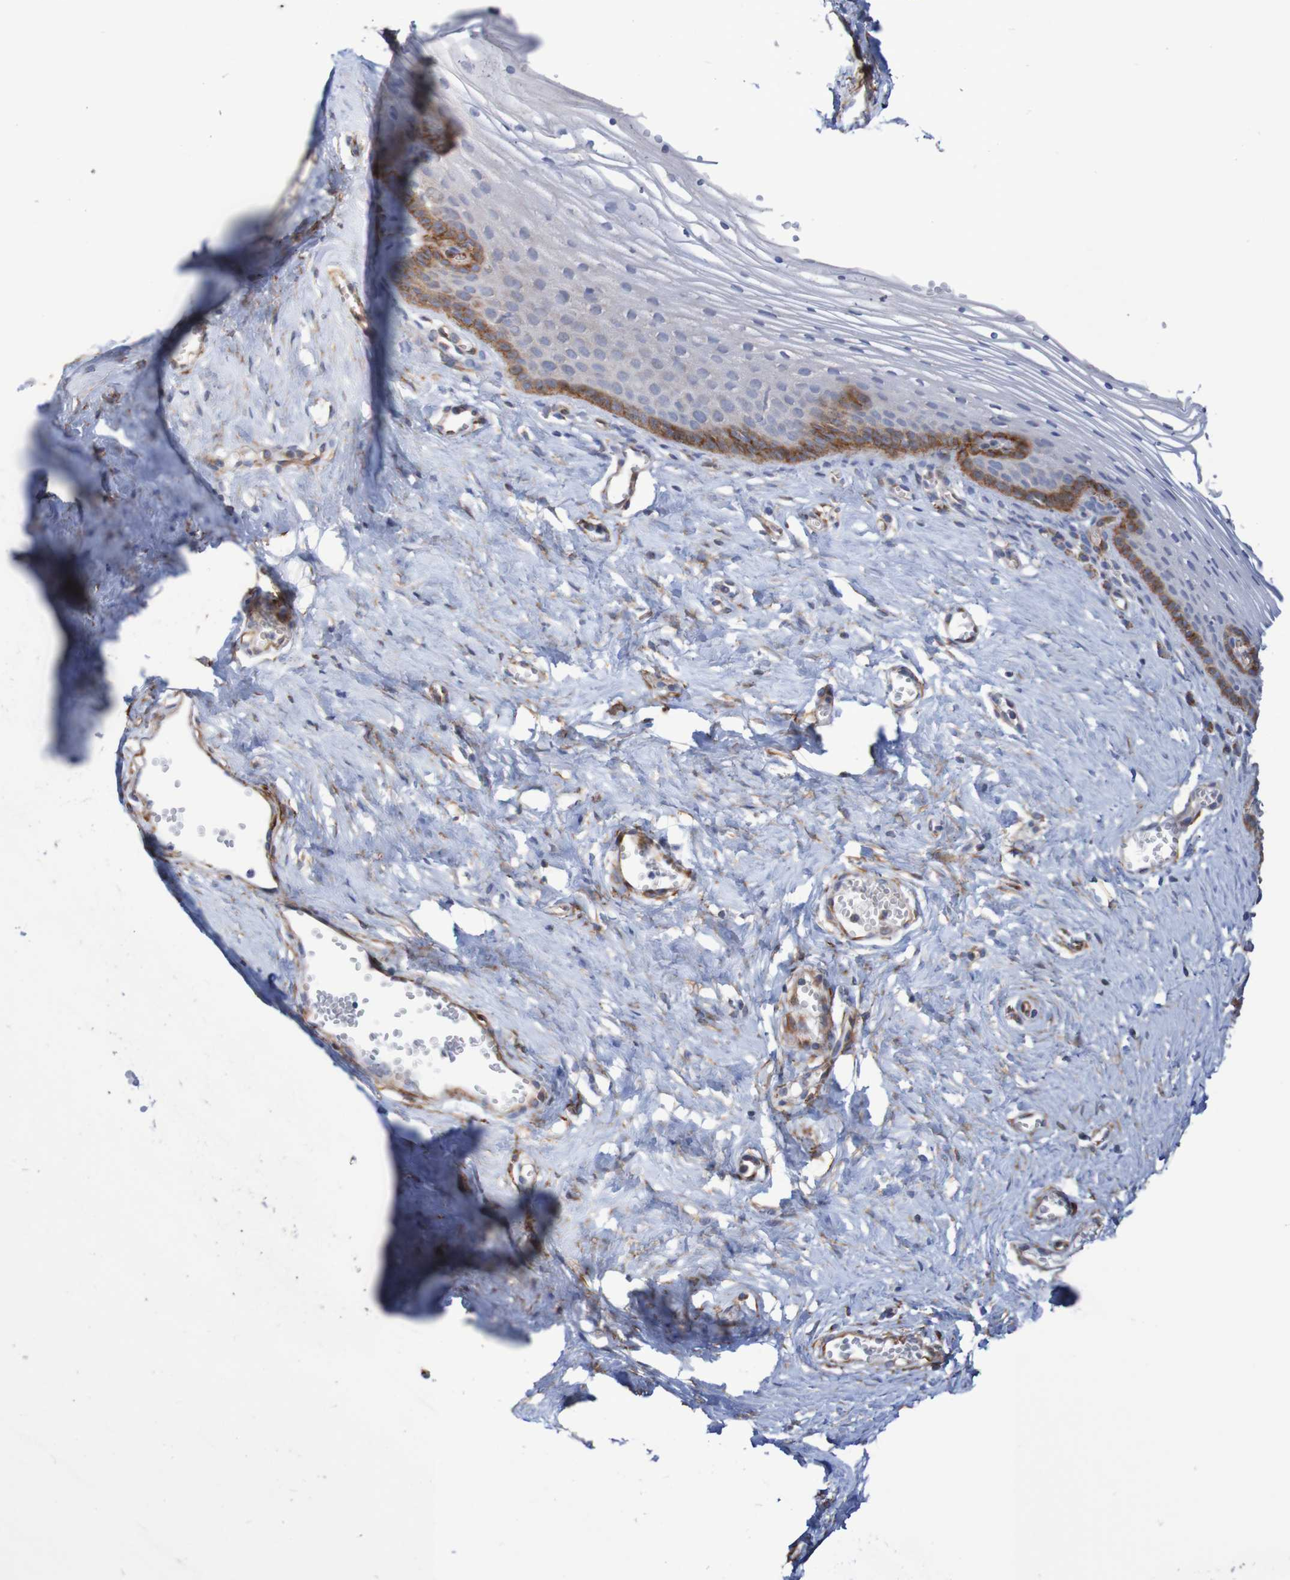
{"staining": {"intensity": "moderate", "quantity": "<25%", "location": "cytoplasmic/membranous"}, "tissue": "vagina", "cell_type": "Squamous epithelial cells", "image_type": "normal", "snomed": [{"axis": "morphology", "description": "Normal tissue, NOS"}, {"axis": "topography", "description": "Vagina"}], "caption": "Moderate cytoplasmic/membranous staining is appreciated in approximately <25% of squamous epithelial cells in normal vagina.", "gene": "MMEL1", "patient": {"sex": "female", "age": 32}}